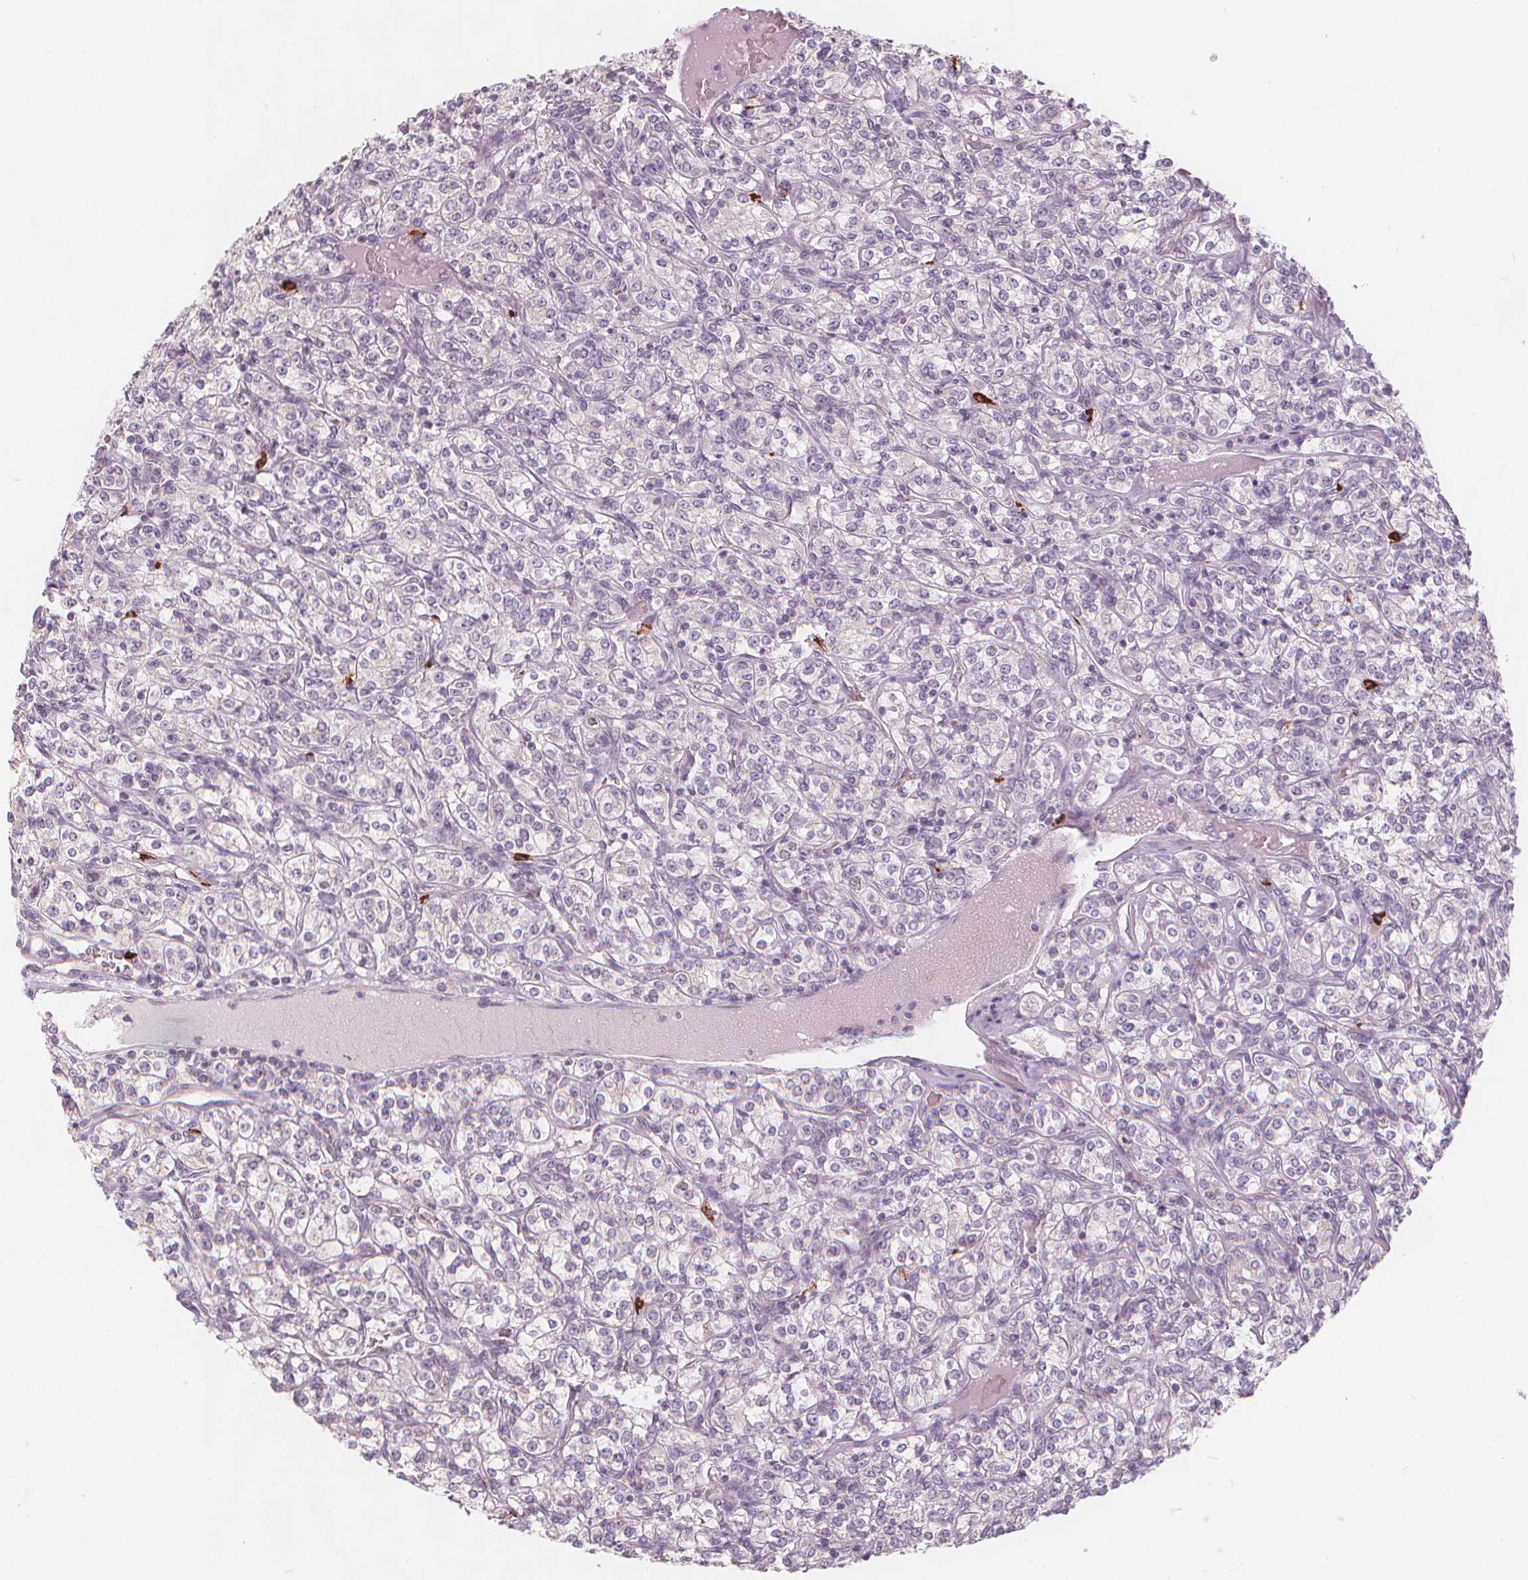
{"staining": {"intensity": "negative", "quantity": "none", "location": "none"}, "tissue": "renal cancer", "cell_type": "Tumor cells", "image_type": "cancer", "snomed": [{"axis": "morphology", "description": "Adenocarcinoma, NOS"}, {"axis": "topography", "description": "Kidney"}], "caption": "Immunohistochemical staining of human renal adenocarcinoma shows no significant staining in tumor cells.", "gene": "TIPIN", "patient": {"sex": "male", "age": 77}}